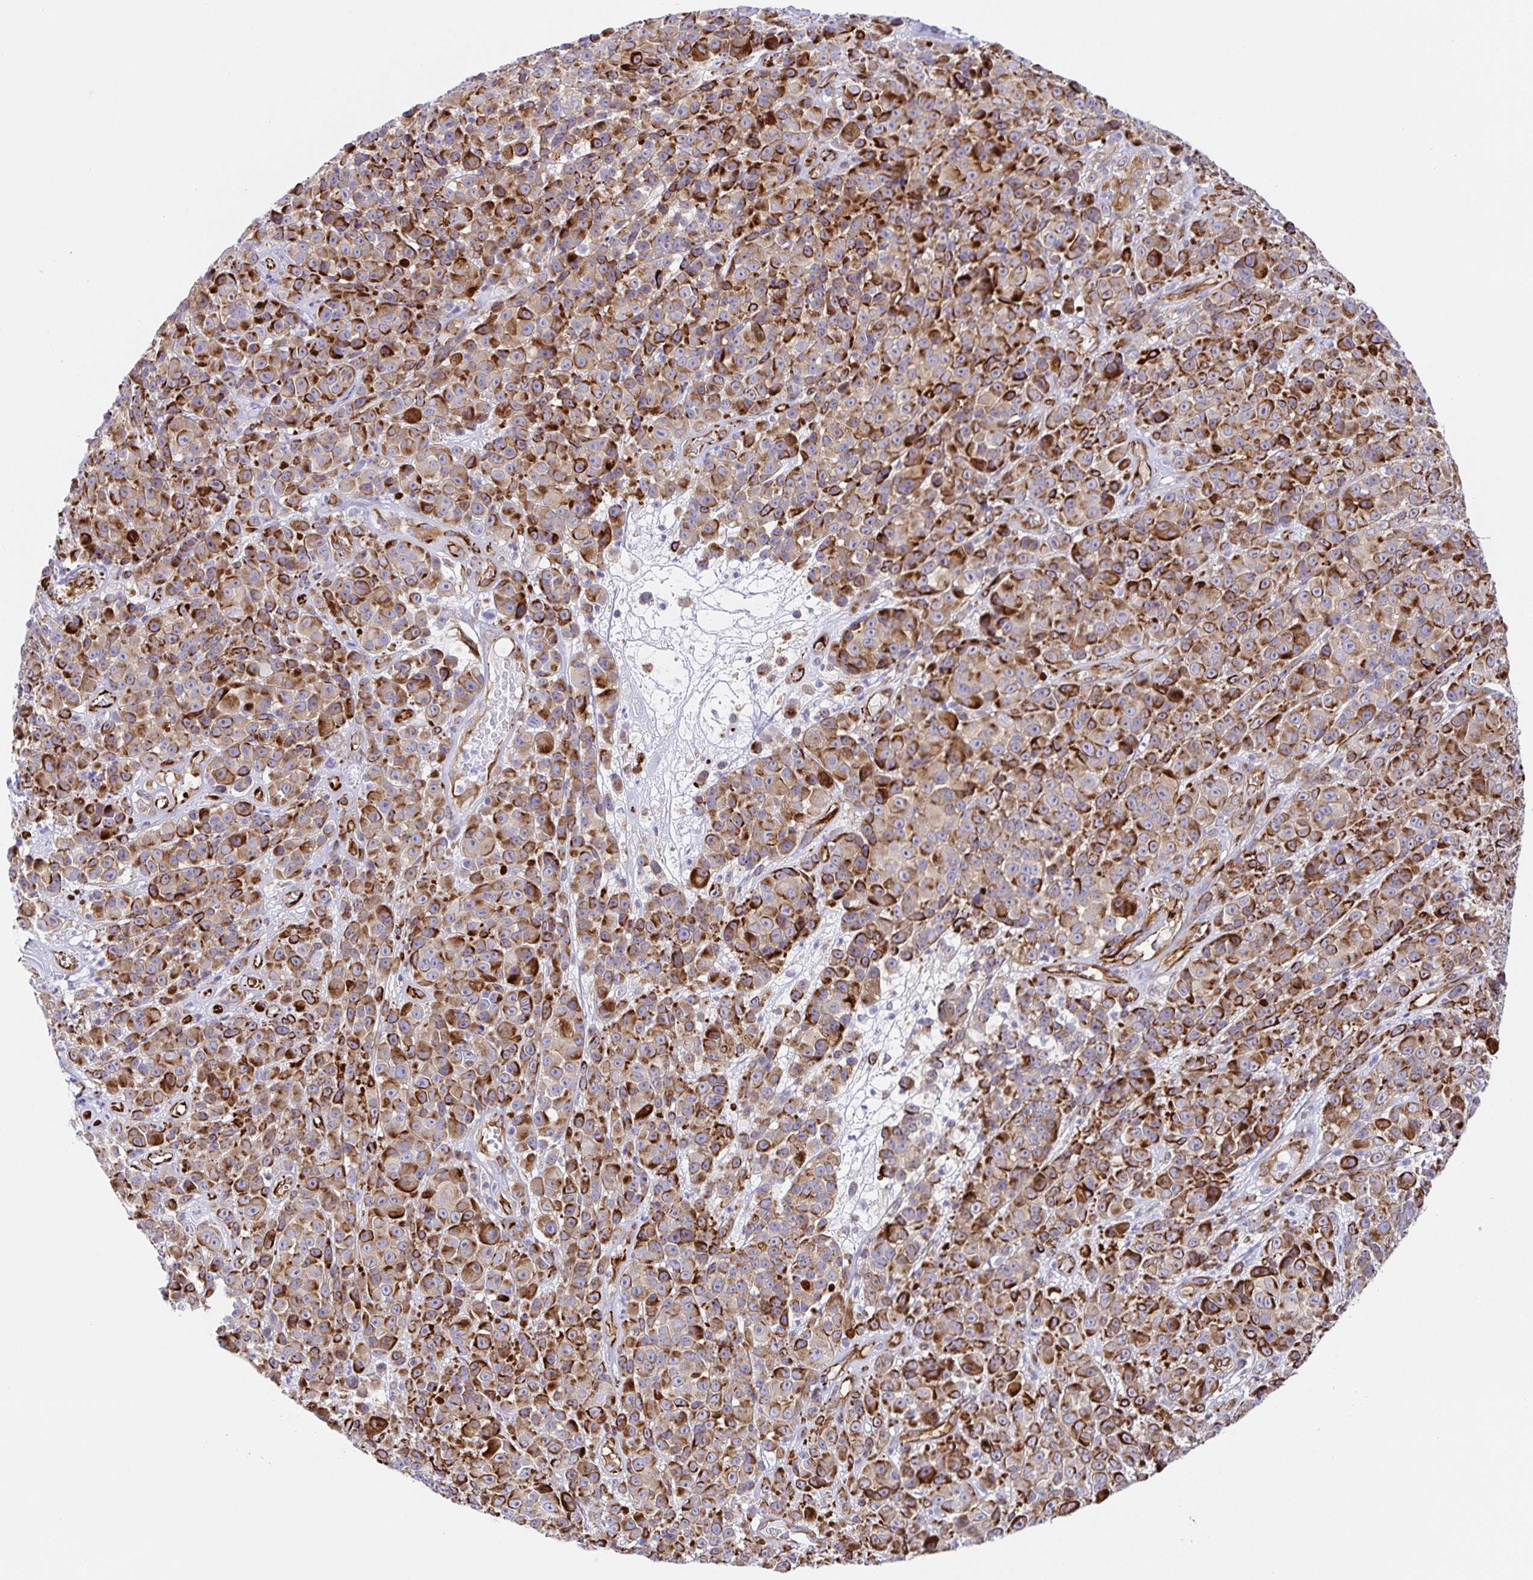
{"staining": {"intensity": "moderate", "quantity": ">75%", "location": "cytoplasmic/membranous"}, "tissue": "melanoma", "cell_type": "Tumor cells", "image_type": "cancer", "snomed": [{"axis": "morphology", "description": "Malignant melanoma, NOS"}, {"axis": "topography", "description": "Skin"}, {"axis": "topography", "description": "Skin of back"}], "caption": "Brown immunohistochemical staining in human malignant melanoma demonstrates moderate cytoplasmic/membranous positivity in about >75% of tumor cells.", "gene": "DOCK1", "patient": {"sex": "male", "age": 91}}